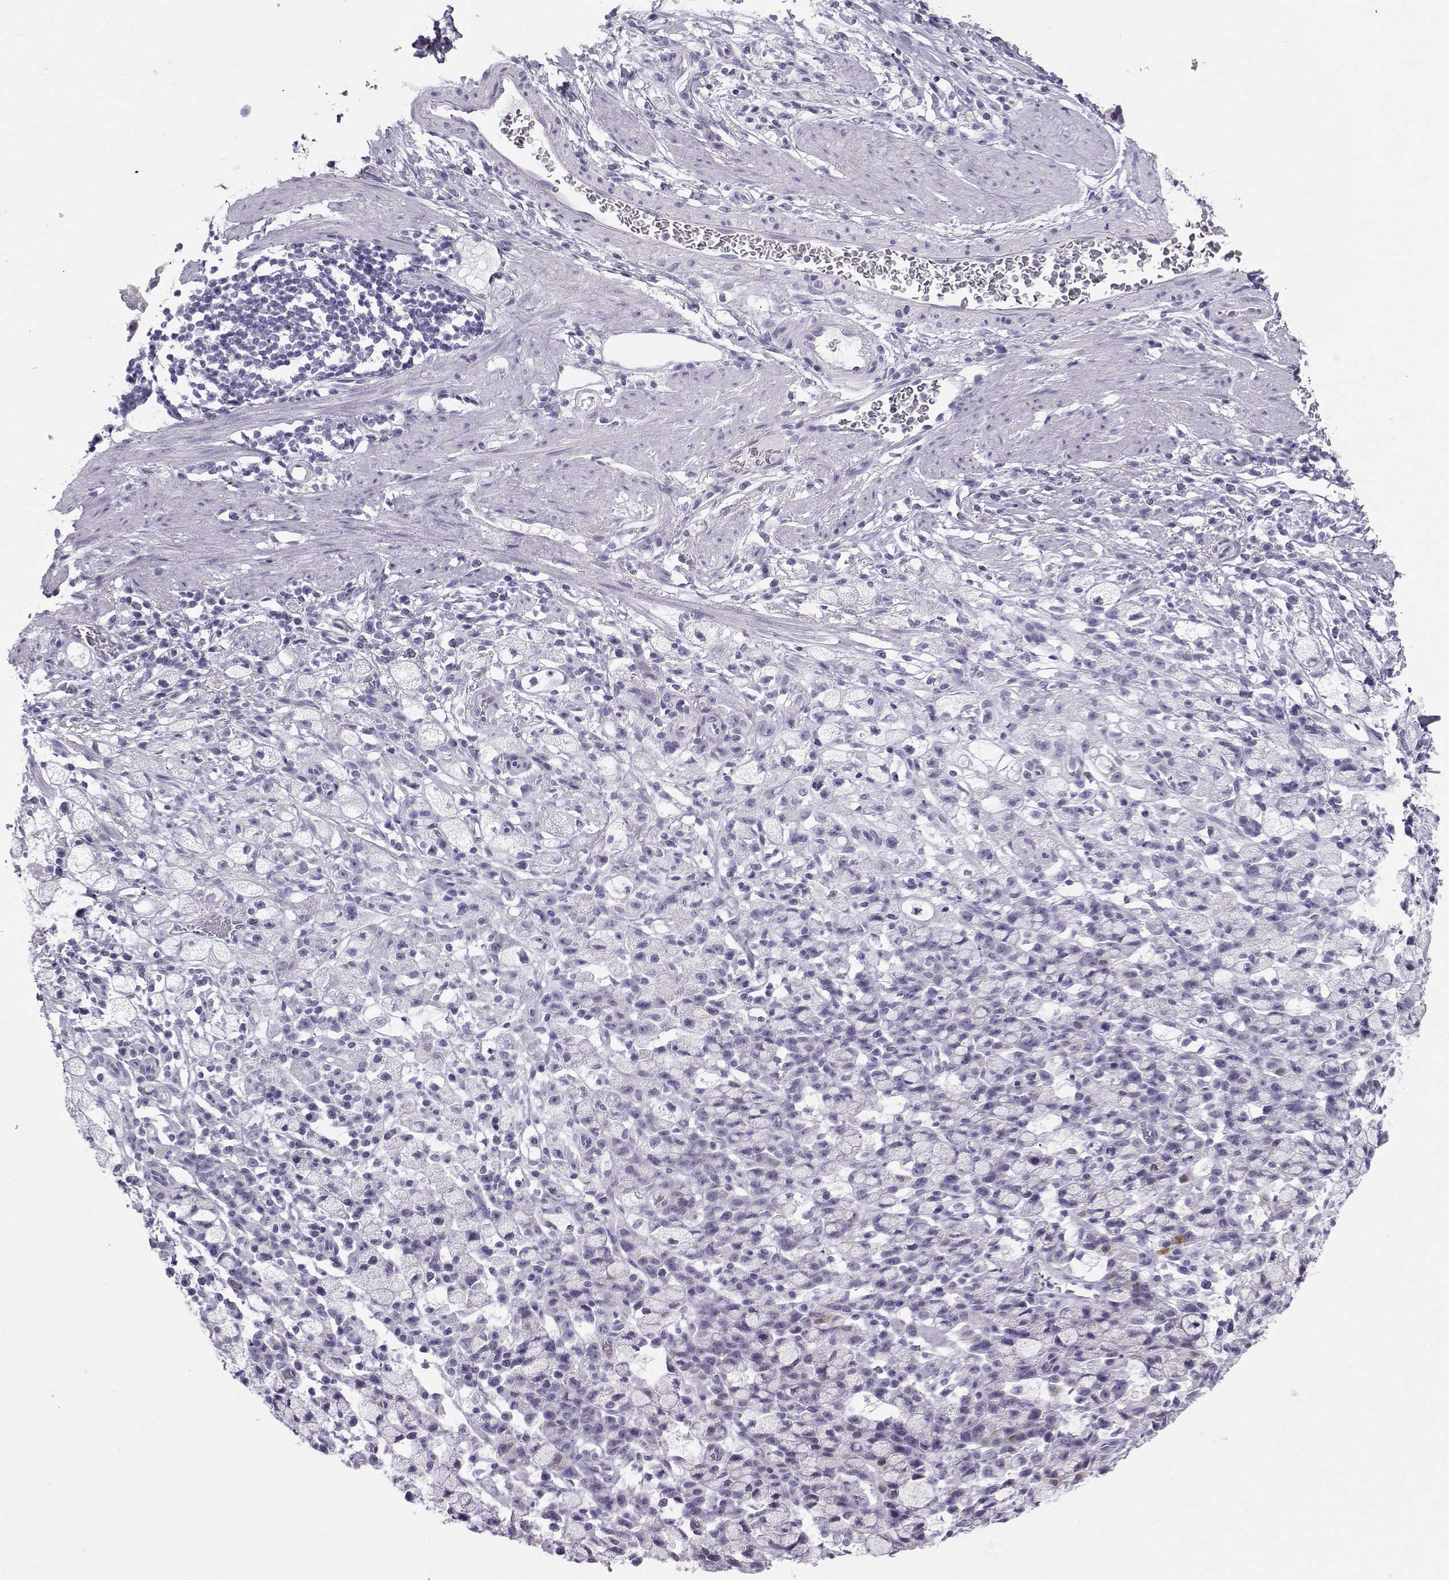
{"staining": {"intensity": "negative", "quantity": "none", "location": "none"}, "tissue": "stomach cancer", "cell_type": "Tumor cells", "image_type": "cancer", "snomed": [{"axis": "morphology", "description": "Adenocarcinoma, NOS"}, {"axis": "topography", "description": "Stomach"}], "caption": "There is no significant expression in tumor cells of adenocarcinoma (stomach).", "gene": "IQCD", "patient": {"sex": "male", "age": 58}}